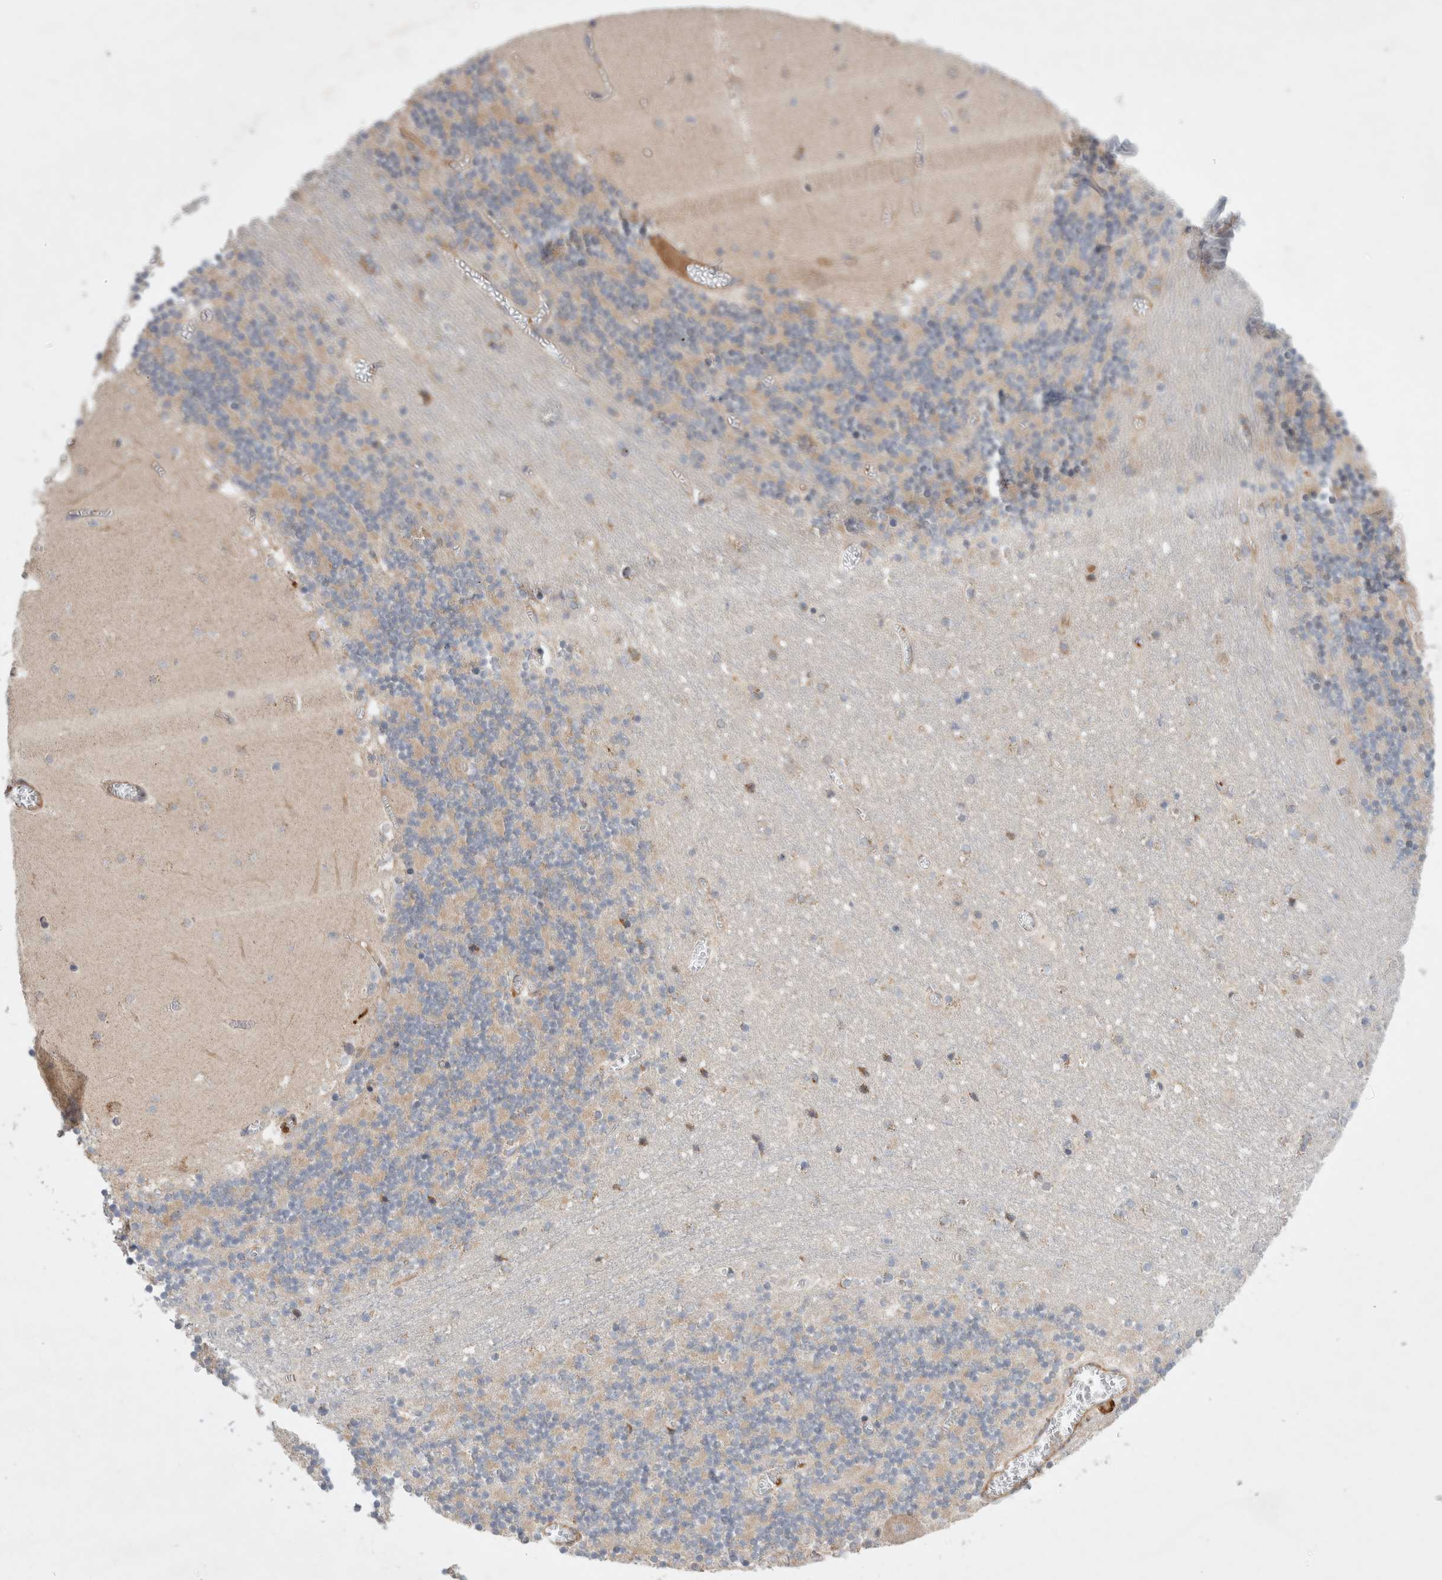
{"staining": {"intensity": "moderate", "quantity": "25%-75%", "location": "cytoplasmic/membranous"}, "tissue": "cerebellum", "cell_type": "Cells in granular layer", "image_type": "normal", "snomed": [{"axis": "morphology", "description": "Normal tissue, NOS"}, {"axis": "topography", "description": "Cerebellum"}], "caption": "DAB immunohistochemical staining of benign cerebellum demonstrates moderate cytoplasmic/membranous protein expression in about 25%-75% of cells in granular layer.", "gene": "MRPS28", "patient": {"sex": "female", "age": 28}}